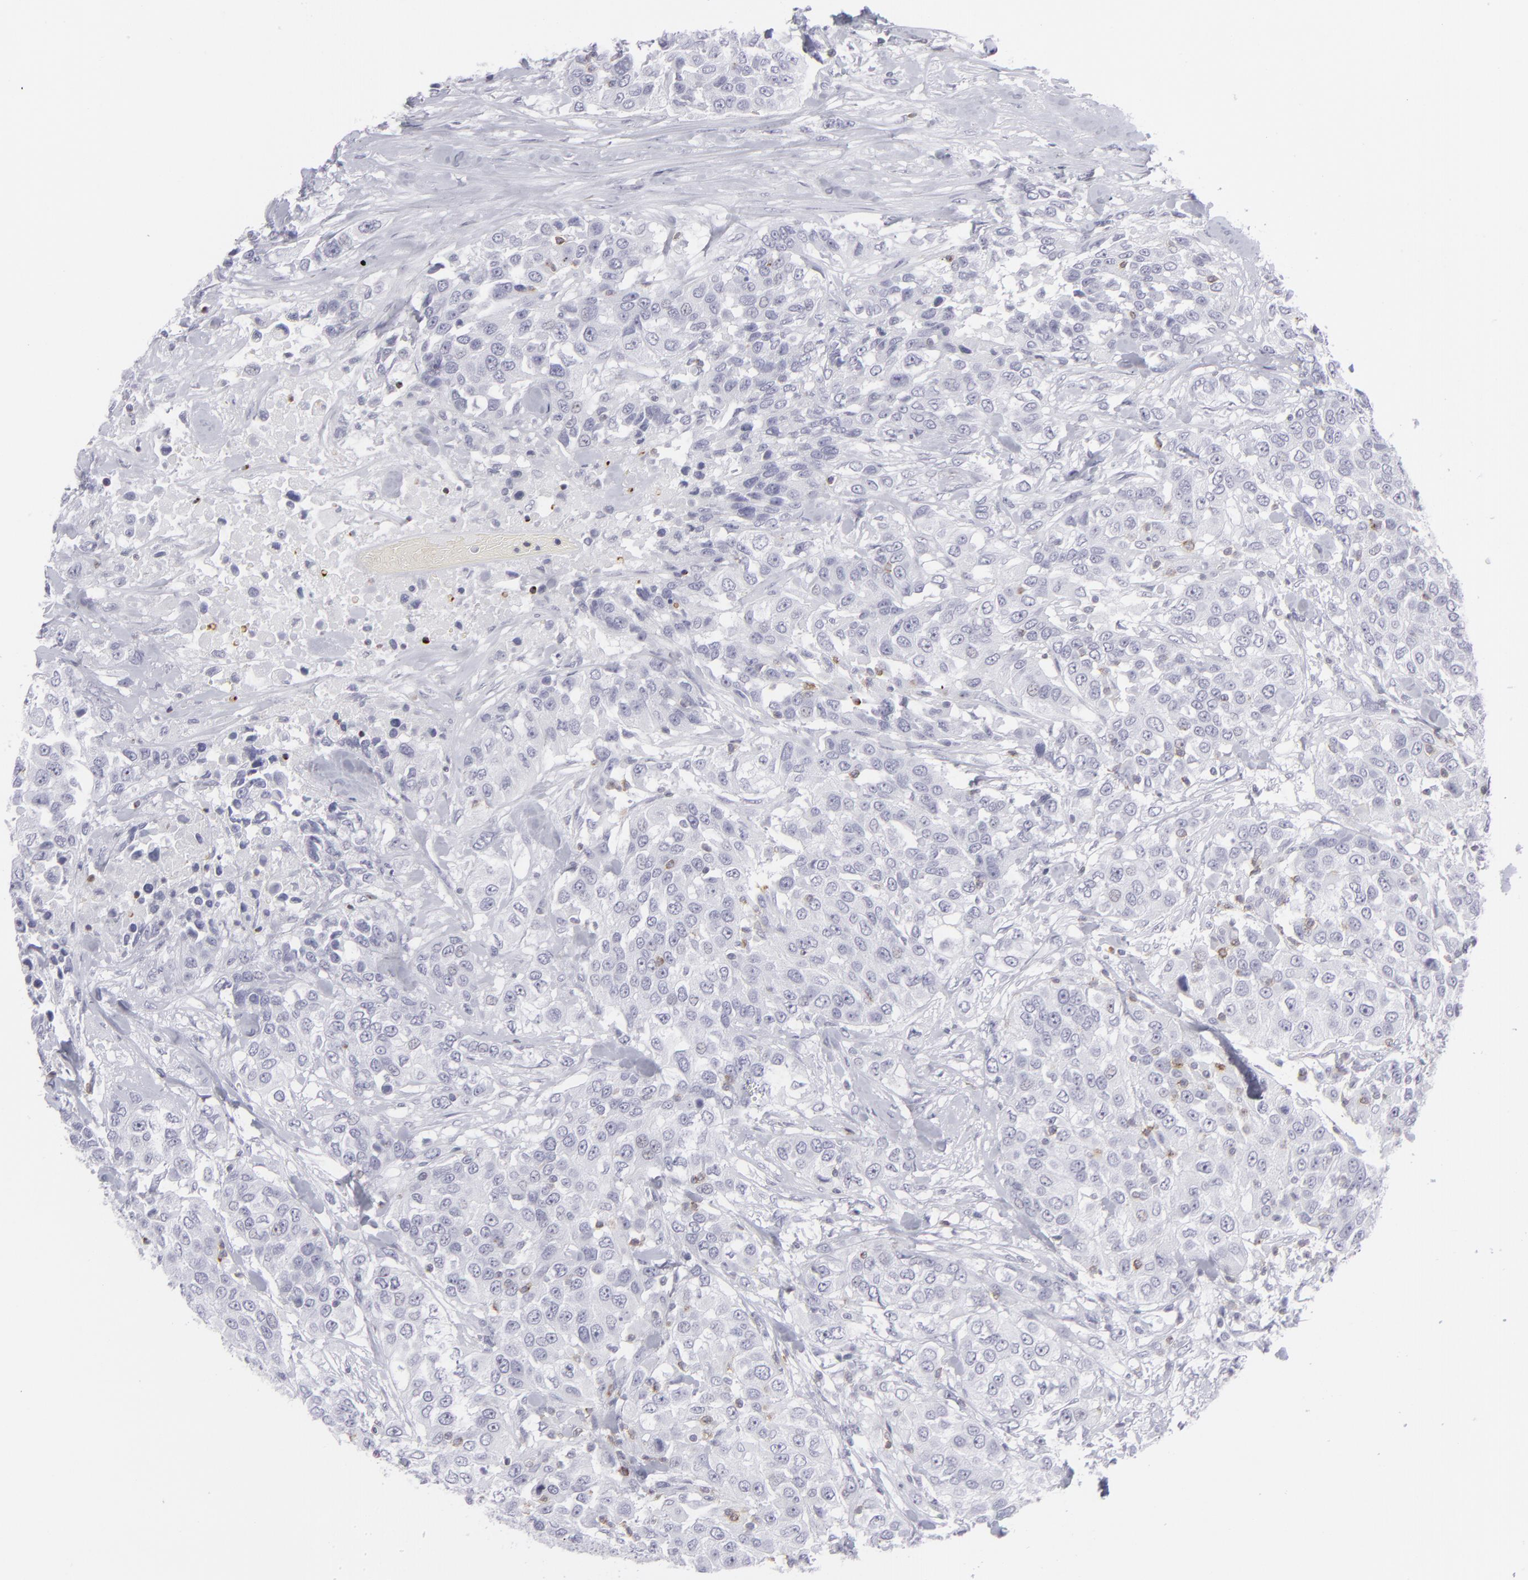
{"staining": {"intensity": "negative", "quantity": "none", "location": "none"}, "tissue": "urothelial cancer", "cell_type": "Tumor cells", "image_type": "cancer", "snomed": [{"axis": "morphology", "description": "Urothelial carcinoma, High grade"}, {"axis": "topography", "description": "Urinary bladder"}], "caption": "Micrograph shows no significant protein expression in tumor cells of urothelial carcinoma (high-grade).", "gene": "CD7", "patient": {"sex": "female", "age": 80}}